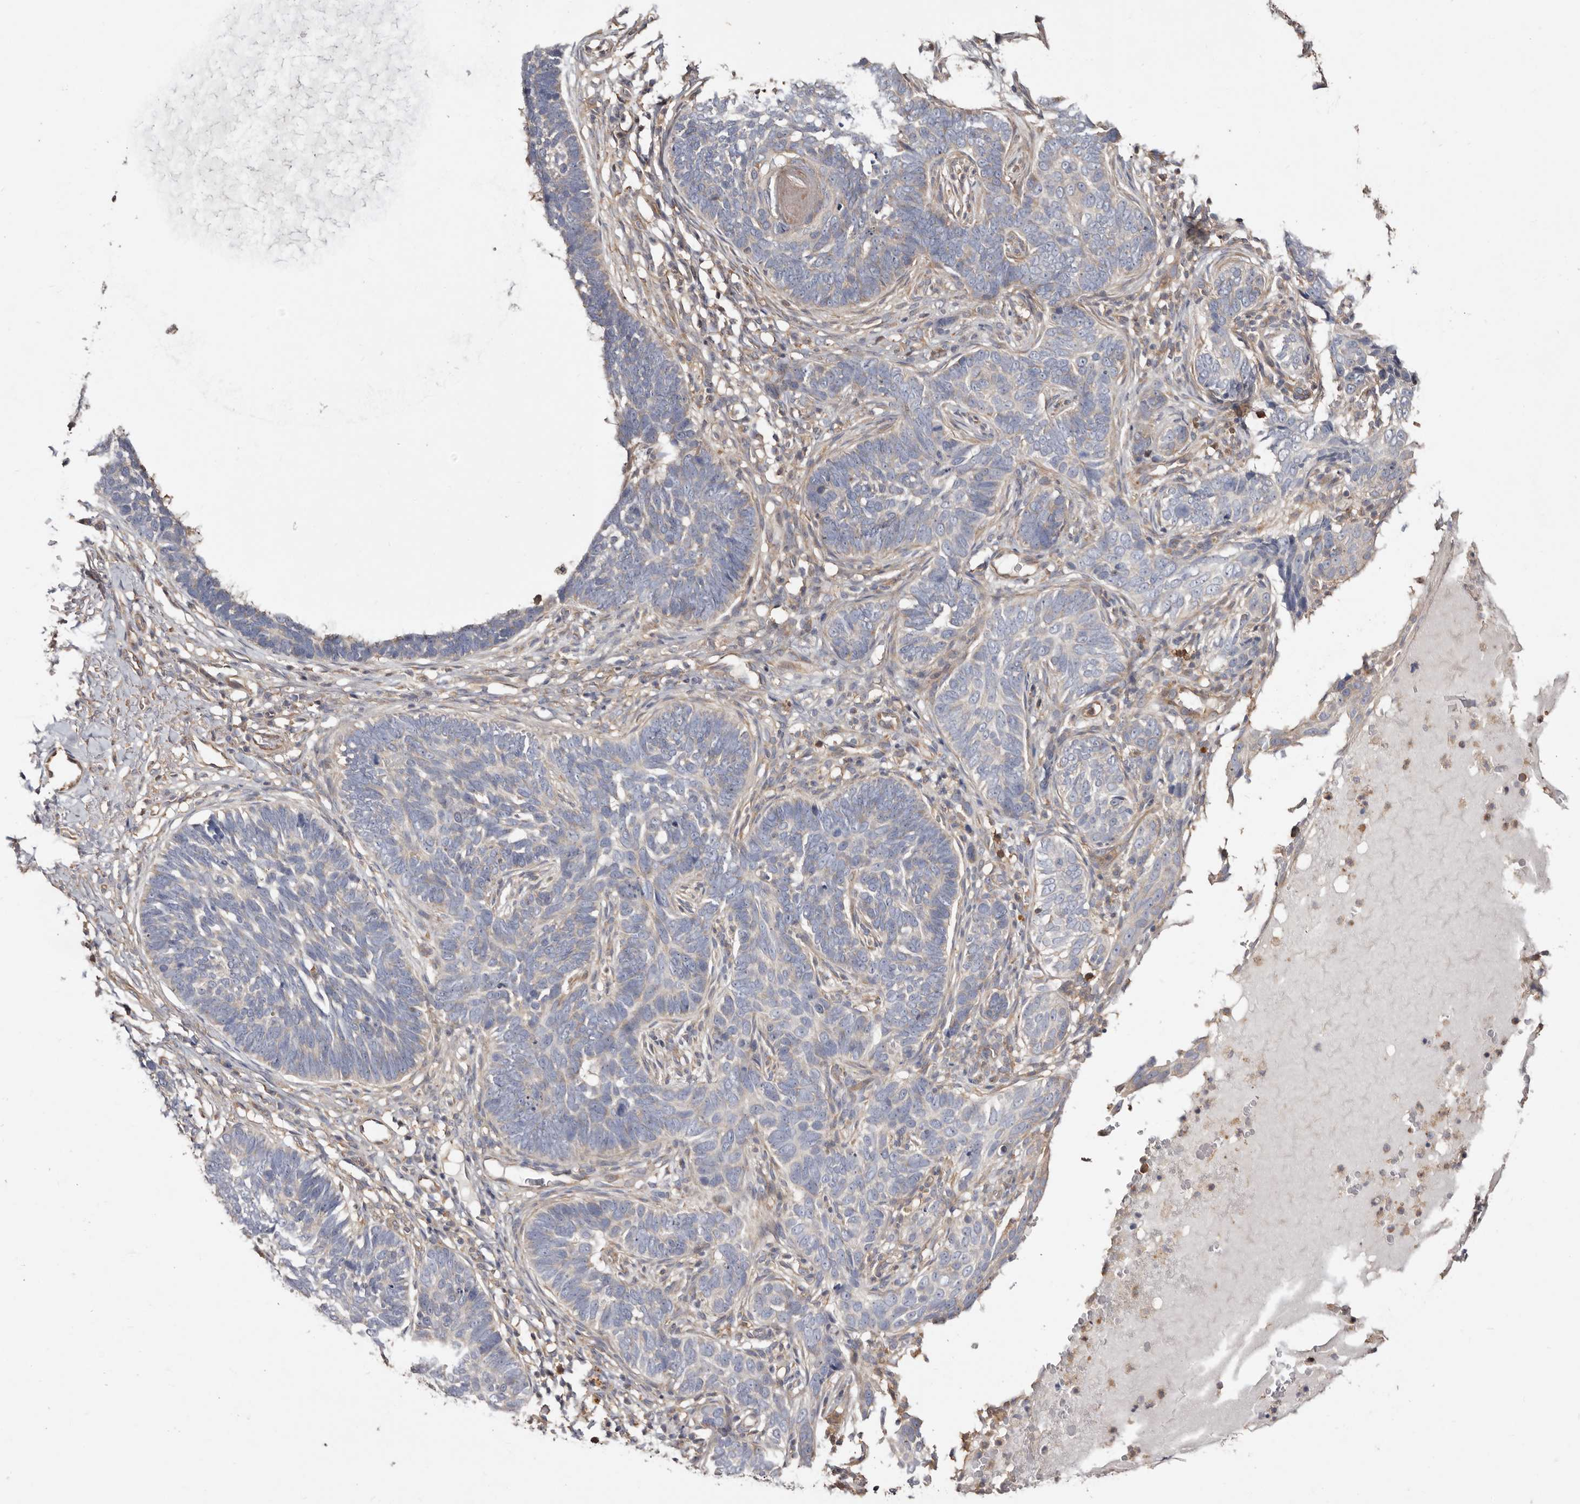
{"staining": {"intensity": "negative", "quantity": "none", "location": "none"}, "tissue": "skin cancer", "cell_type": "Tumor cells", "image_type": "cancer", "snomed": [{"axis": "morphology", "description": "Normal tissue, NOS"}, {"axis": "morphology", "description": "Basal cell carcinoma"}, {"axis": "topography", "description": "Skin"}], "caption": "Immunohistochemical staining of human skin cancer (basal cell carcinoma) shows no significant expression in tumor cells.", "gene": "LRRC25", "patient": {"sex": "male", "age": 77}}